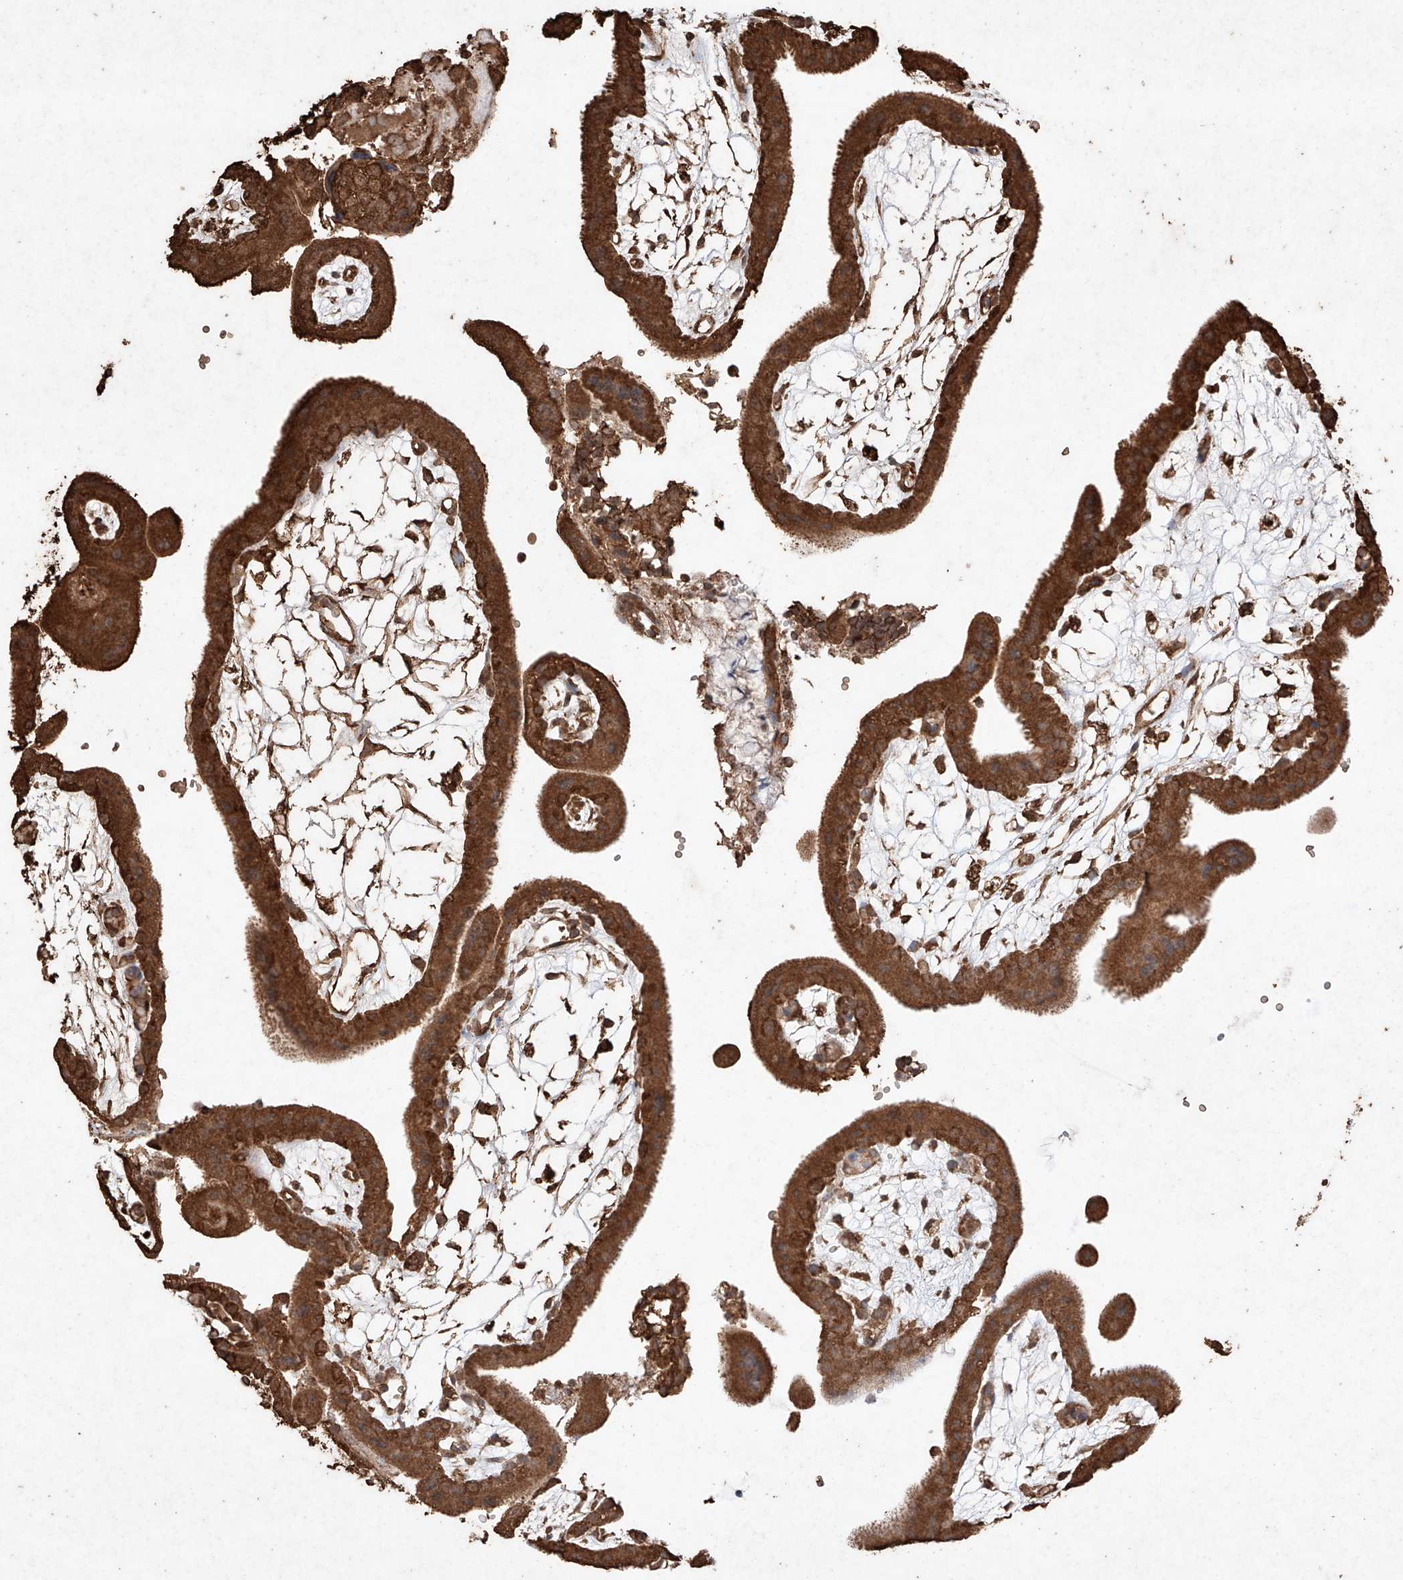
{"staining": {"intensity": "strong", "quantity": ">75%", "location": "cytoplasmic/membranous"}, "tissue": "placenta", "cell_type": "Trophoblastic cells", "image_type": "normal", "snomed": [{"axis": "morphology", "description": "Normal tissue, NOS"}, {"axis": "topography", "description": "Placenta"}], "caption": "Protein expression analysis of benign placenta shows strong cytoplasmic/membranous staining in approximately >75% of trophoblastic cells. The protein is stained brown, and the nuclei are stained in blue (DAB IHC with brightfield microscopy, high magnification).", "gene": "M6PR", "patient": {"sex": "female", "age": 18}}